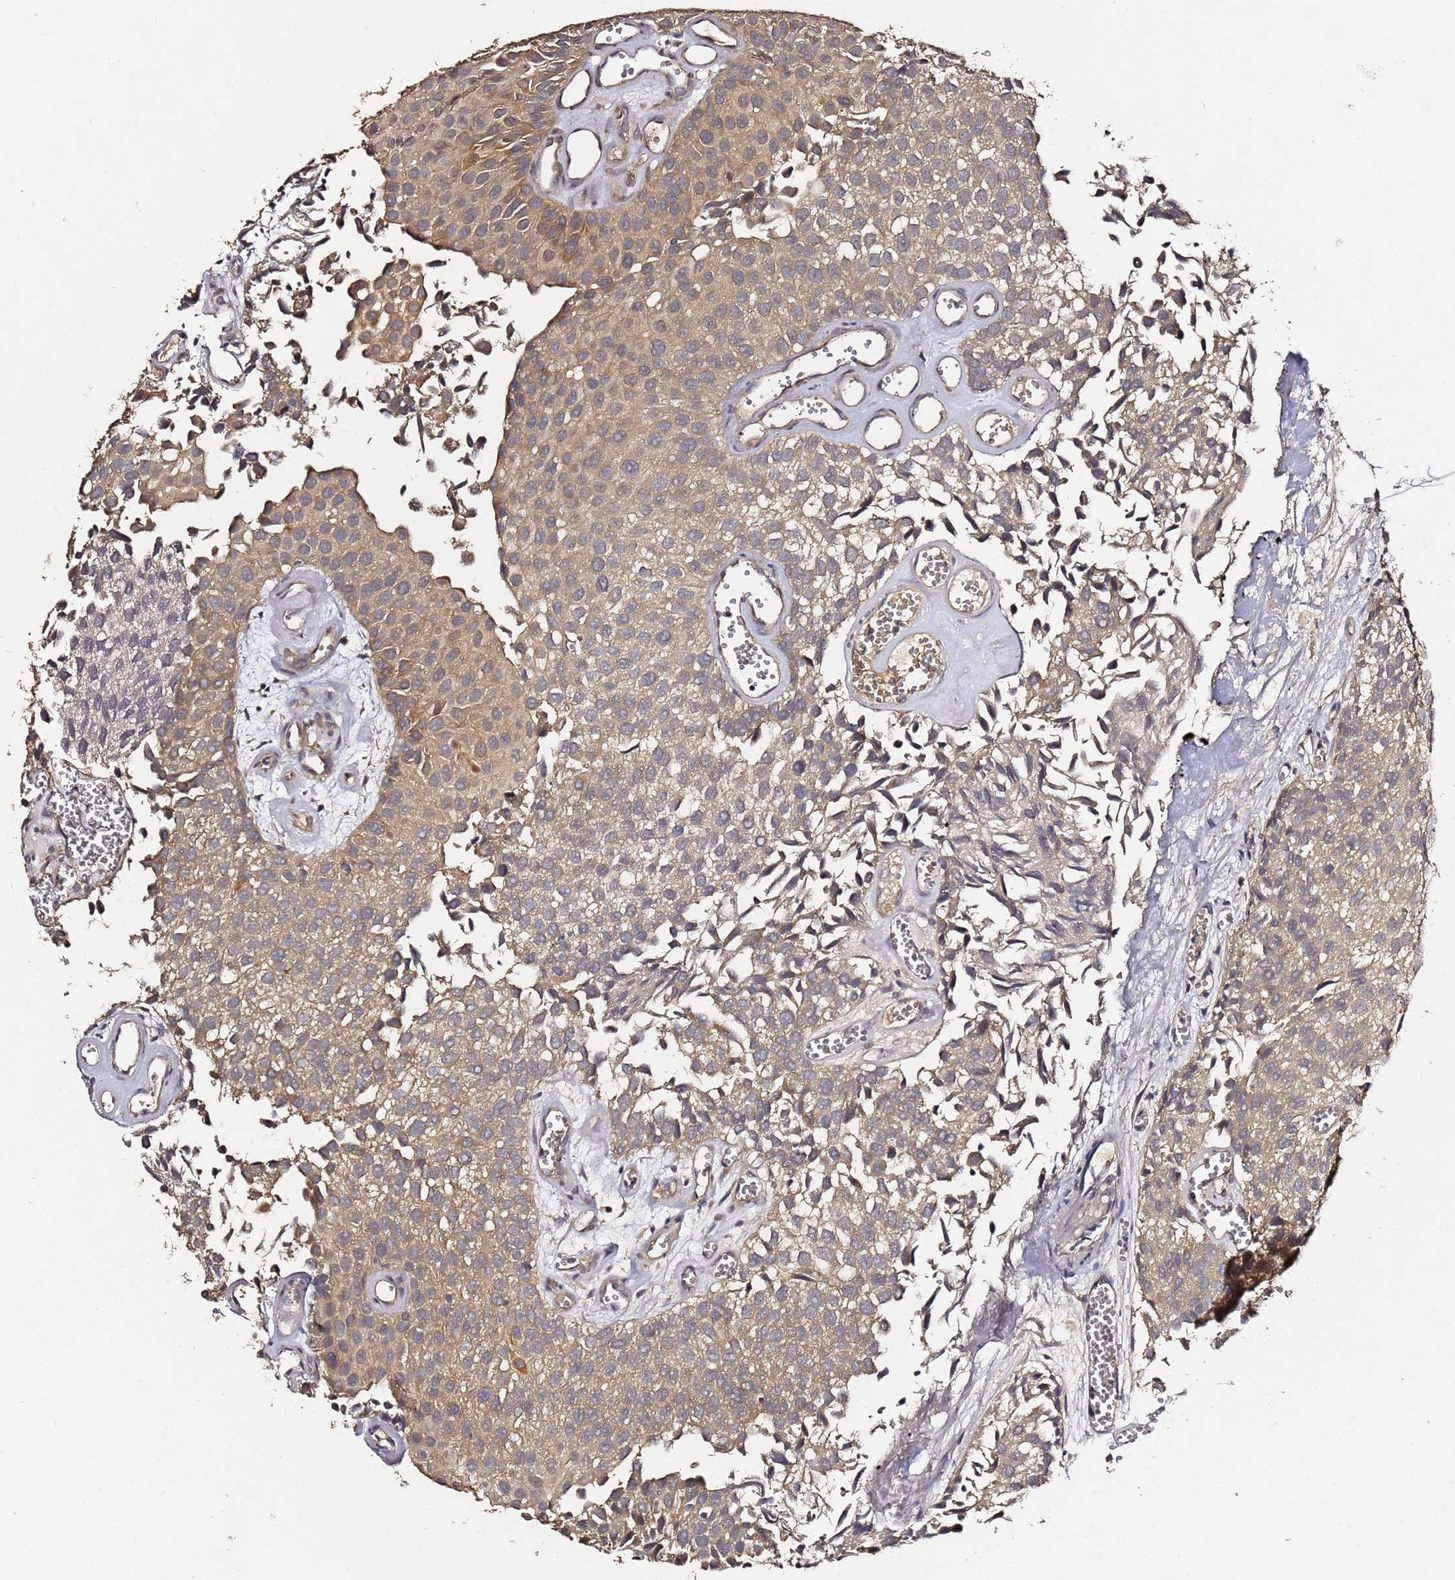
{"staining": {"intensity": "moderate", "quantity": ">75%", "location": "cytoplasmic/membranous"}, "tissue": "urothelial cancer", "cell_type": "Tumor cells", "image_type": "cancer", "snomed": [{"axis": "morphology", "description": "Urothelial carcinoma, Low grade"}, {"axis": "topography", "description": "Urinary bladder"}], "caption": "A high-resolution micrograph shows immunohistochemistry (IHC) staining of urothelial cancer, which demonstrates moderate cytoplasmic/membranous expression in approximately >75% of tumor cells.", "gene": "C6orf136", "patient": {"sex": "male", "age": 88}}